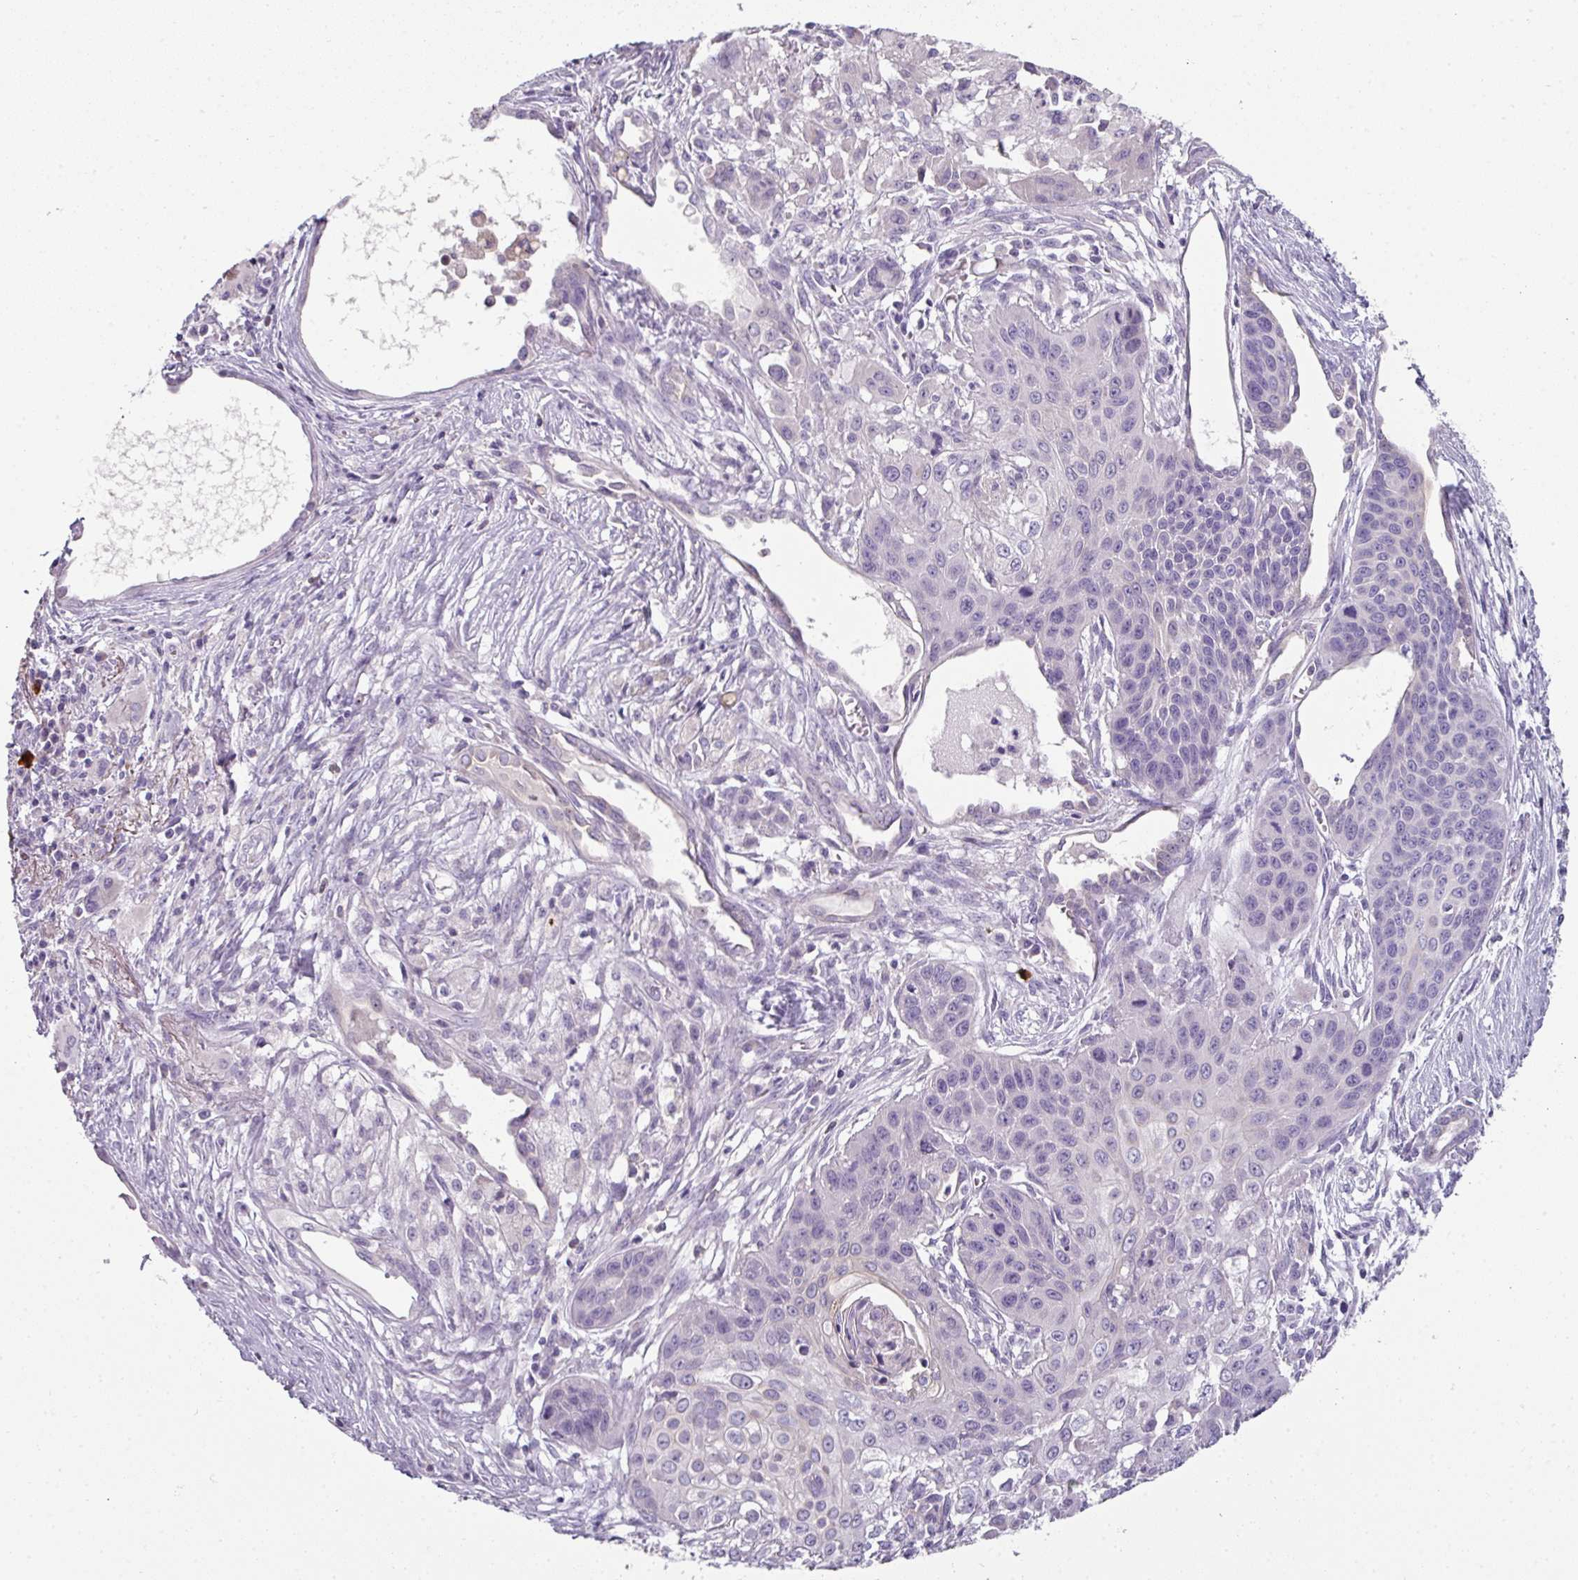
{"staining": {"intensity": "negative", "quantity": "none", "location": "none"}, "tissue": "lung cancer", "cell_type": "Tumor cells", "image_type": "cancer", "snomed": [{"axis": "morphology", "description": "Squamous cell carcinoma, NOS"}, {"axis": "topography", "description": "Lung"}], "caption": "IHC image of neoplastic tissue: squamous cell carcinoma (lung) stained with DAB (3,3'-diaminobenzidine) reveals no significant protein staining in tumor cells.", "gene": "FHAD1", "patient": {"sex": "male", "age": 71}}